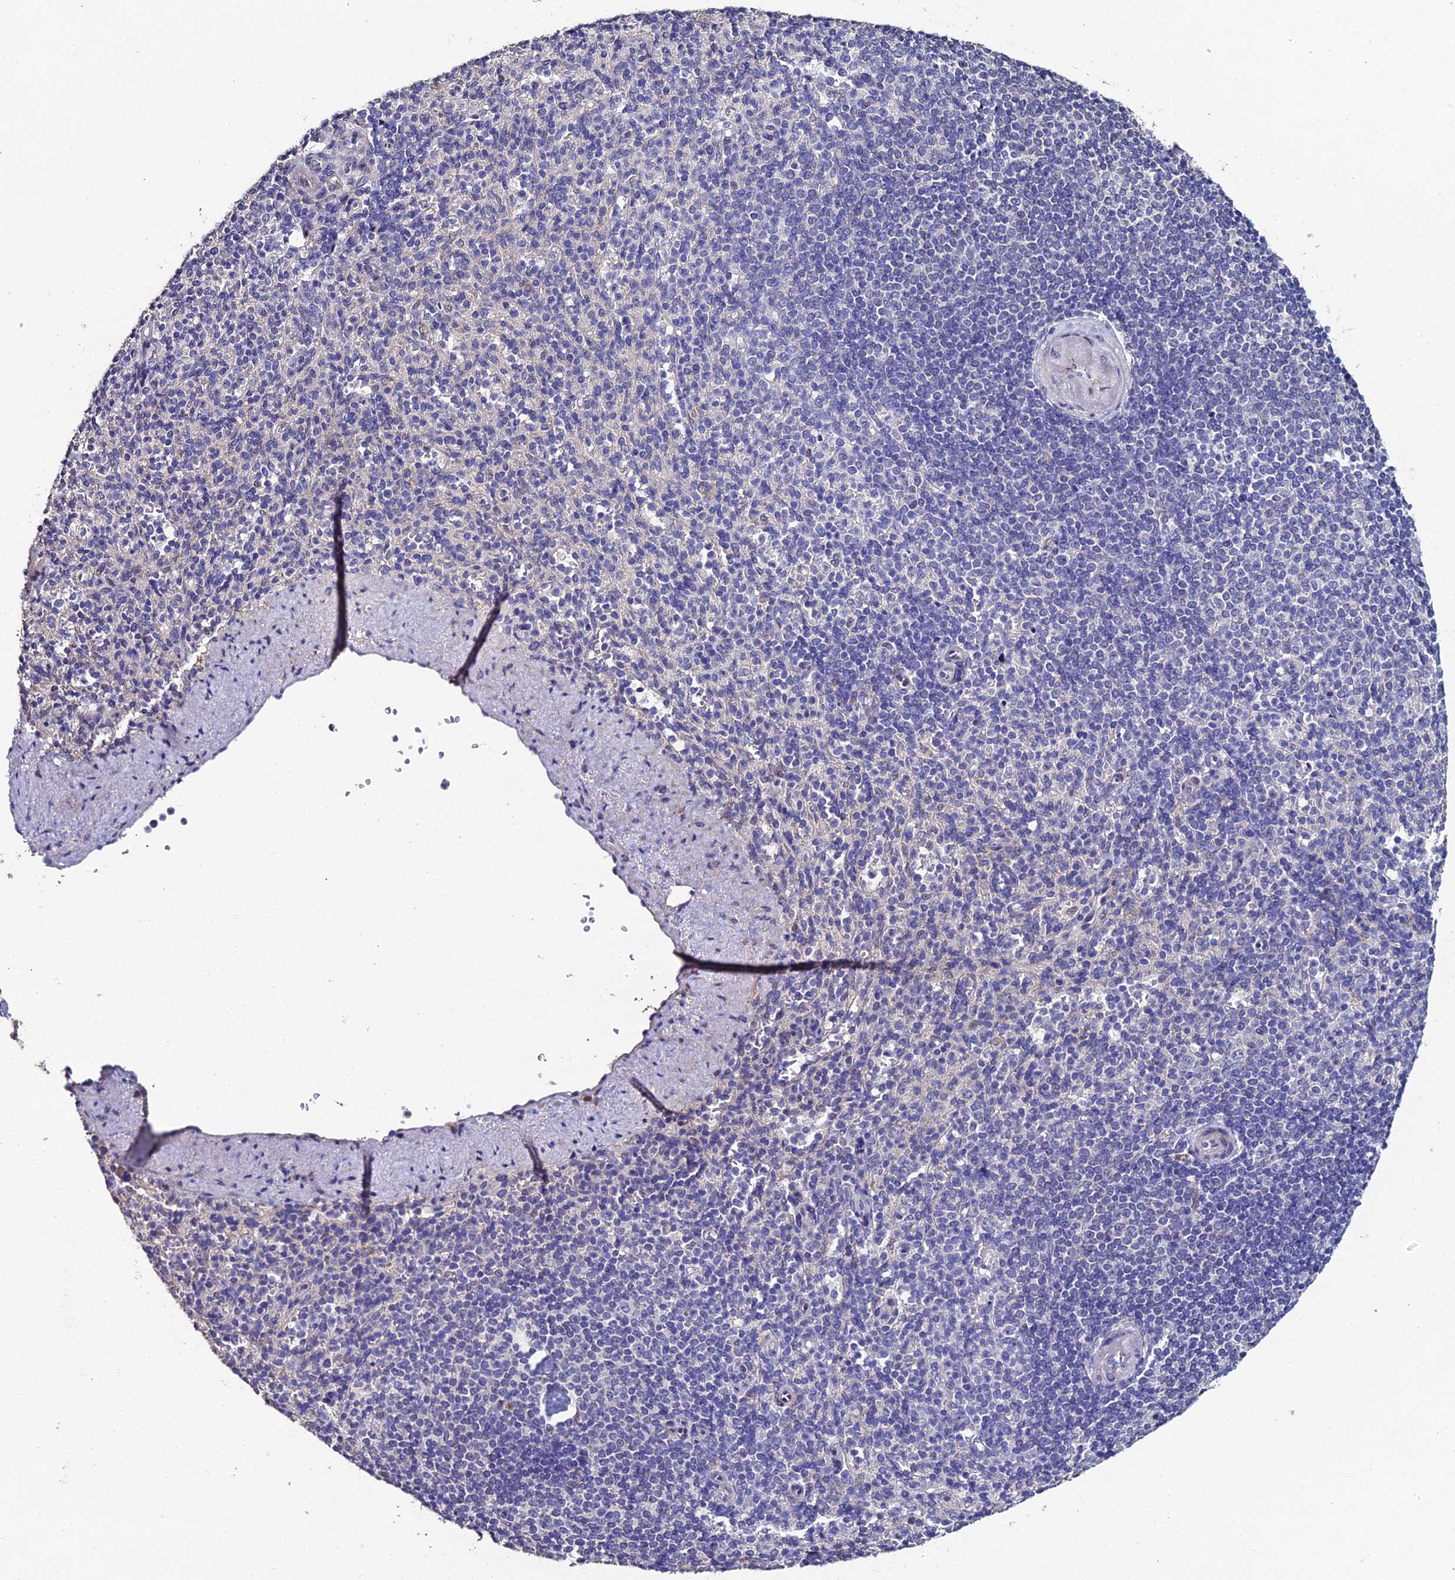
{"staining": {"intensity": "negative", "quantity": "none", "location": "none"}, "tissue": "spleen", "cell_type": "Cells in red pulp", "image_type": "normal", "snomed": [{"axis": "morphology", "description": "Normal tissue, NOS"}, {"axis": "topography", "description": "Spleen"}], "caption": "Immunohistochemical staining of benign spleen displays no significant staining in cells in red pulp. (Brightfield microscopy of DAB IHC at high magnification).", "gene": "ESRRG", "patient": {"sex": "female", "age": 74}}